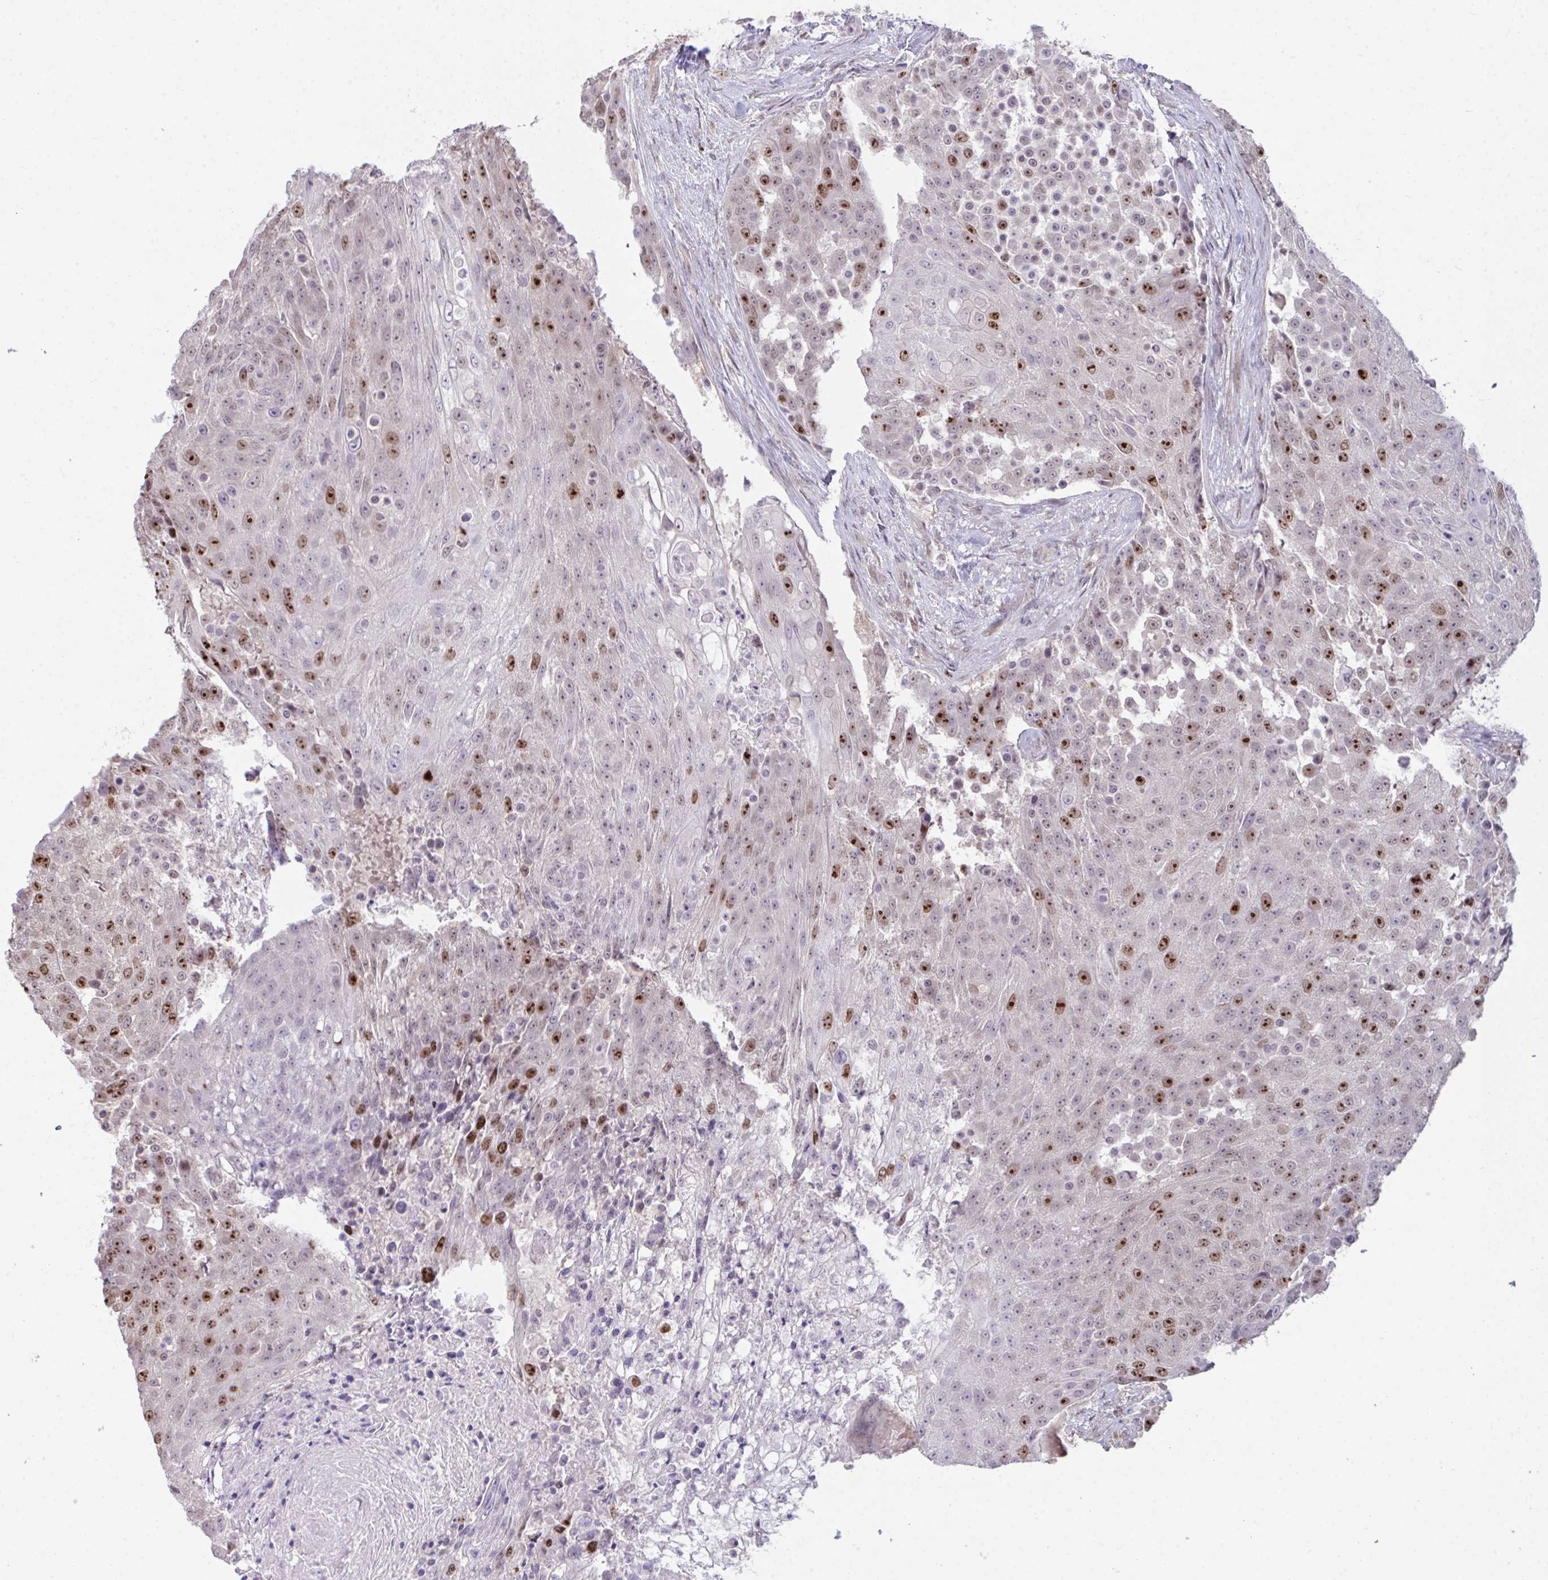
{"staining": {"intensity": "strong", "quantity": "25%-75%", "location": "nuclear"}, "tissue": "urothelial cancer", "cell_type": "Tumor cells", "image_type": "cancer", "snomed": [{"axis": "morphology", "description": "Urothelial carcinoma, High grade"}, {"axis": "topography", "description": "Urinary bladder"}], "caption": "Urothelial carcinoma (high-grade) was stained to show a protein in brown. There is high levels of strong nuclear expression in approximately 25%-75% of tumor cells.", "gene": "SETD7", "patient": {"sex": "female", "age": 63}}